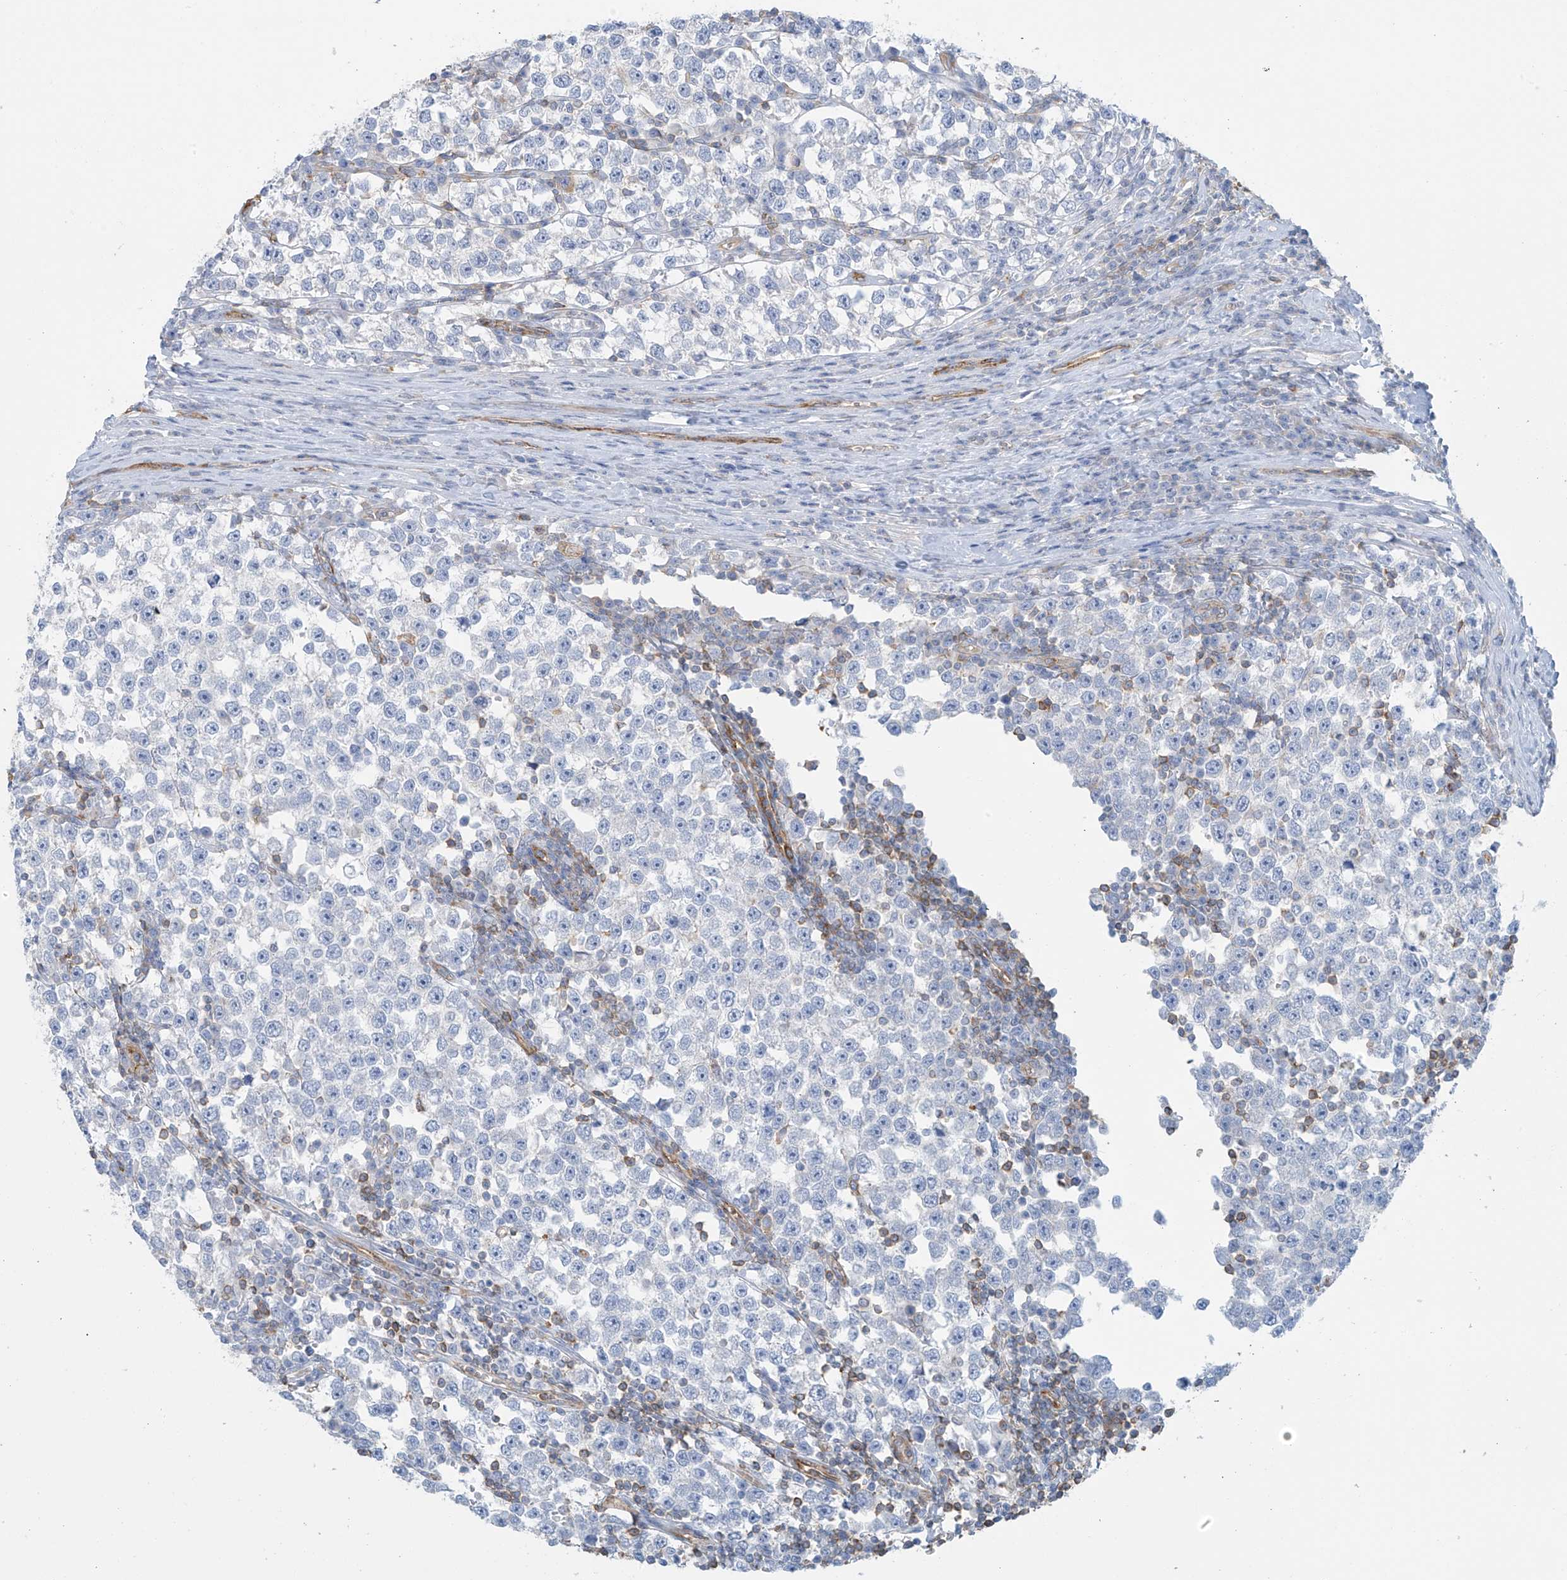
{"staining": {"intensity": "negative", "quantity": "none", "location": "none"}, "tissue": "testis cancer", "cell_type": "Tumor cells", "image_type": "cancer", "snomed": [{"axis": "morphology", "description": "Normal tissue, NOS"}, {"axis": "morphology", "description": "Seminoma, NOS"}, {"axis": "topography", "description": "Testis"}], "caption": "DAB immunohistochemical staining of human testis seminoma reveals no significant positivity in tumor cells.", "gene": "ZNF846", "patient": {"sex": "male", "age": 43}}